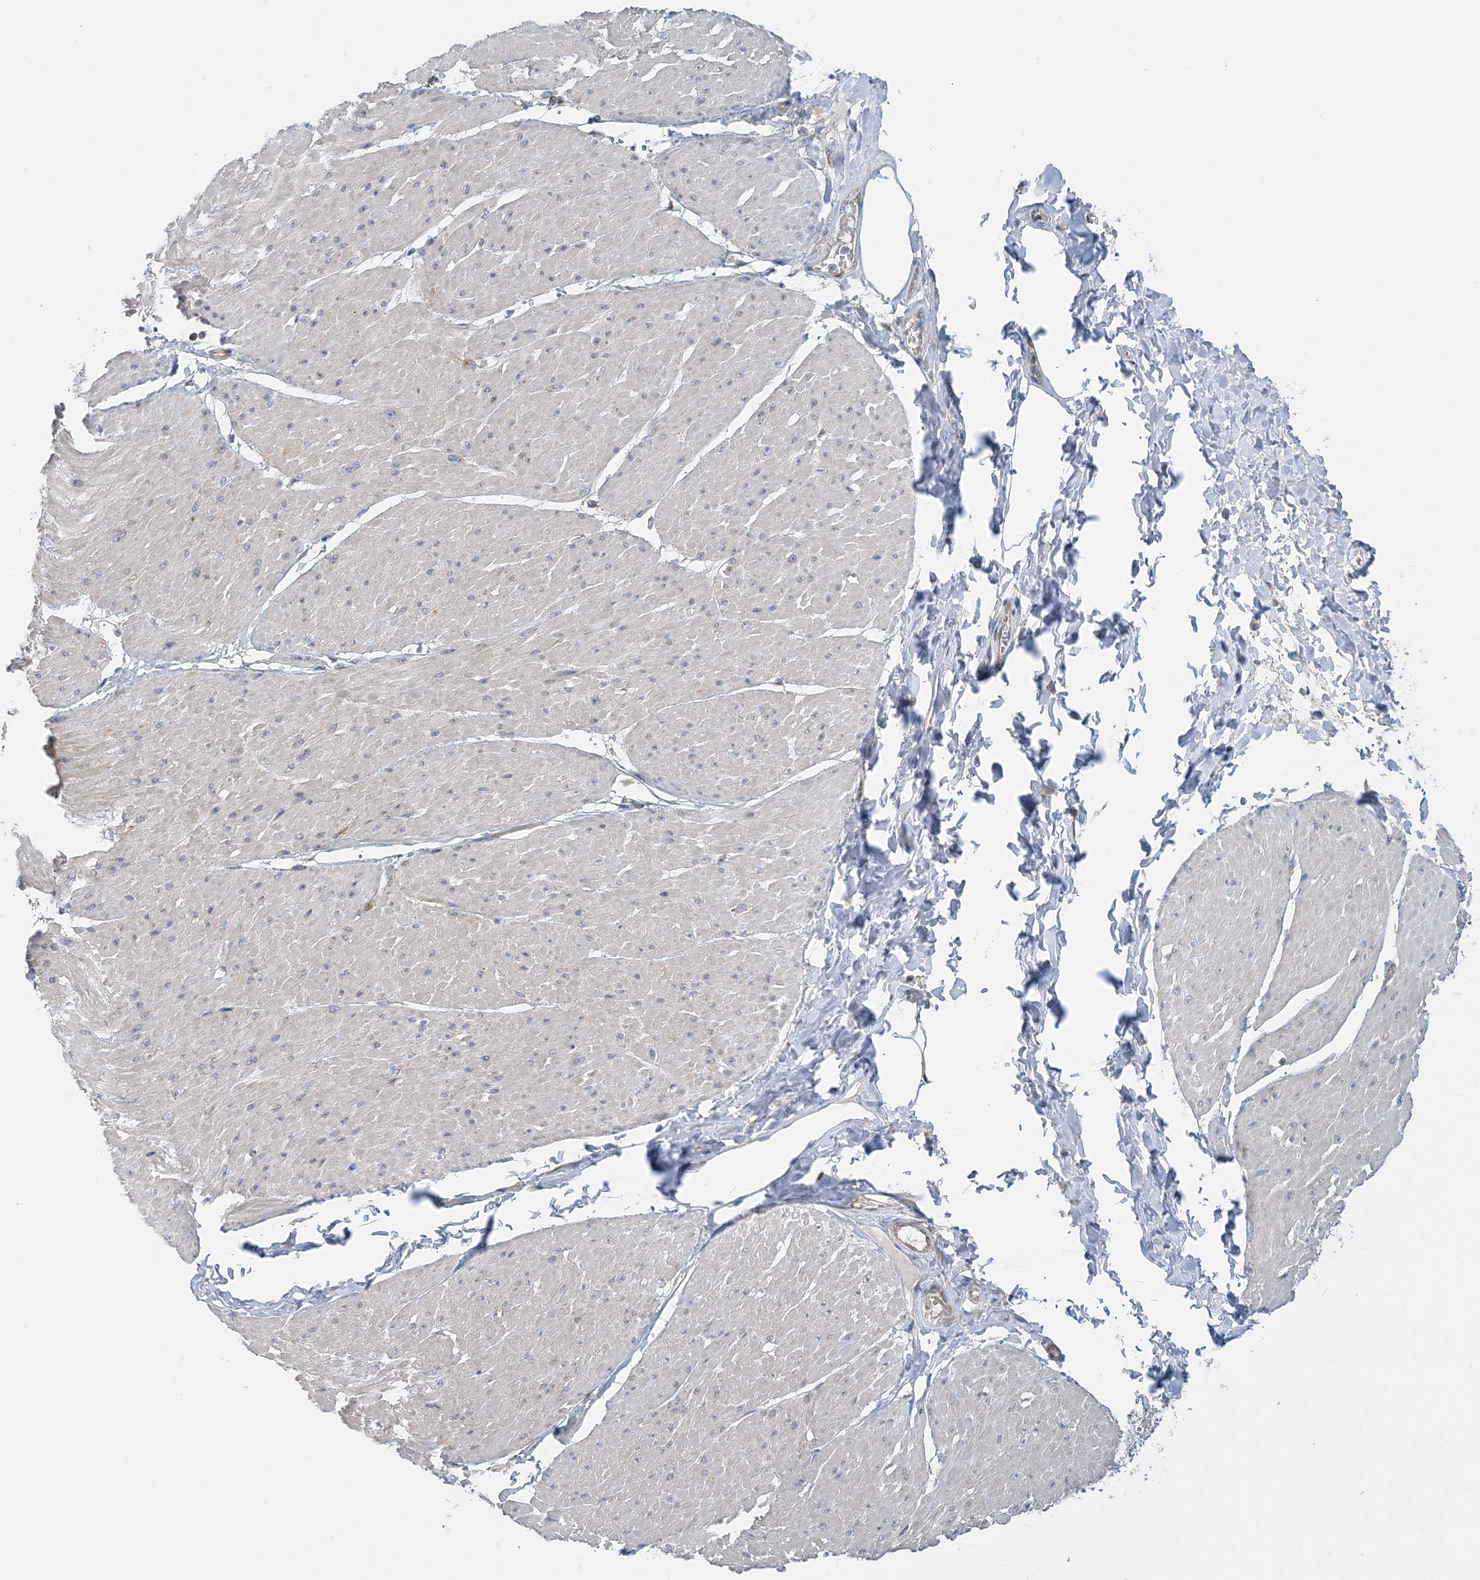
{"staining": {"intensity": "negative", "quantity": "none", "location": "none"}, "tissue": "smooth muscle", "cell_type": "Smooth muscle cells", "image_type": "normal", "snomed": [{"axis": "morphology", "description": "Urothelial carcinoma, High grade"}, {"axis": "topography", "description": "Urinary bladder"}], "caption": "Histopathology image shows no protein staining in smooth muscle cells of benign smooth muscle.", "gene": "FAM114A2", "patient": {"sex": "male", "age": 46}}